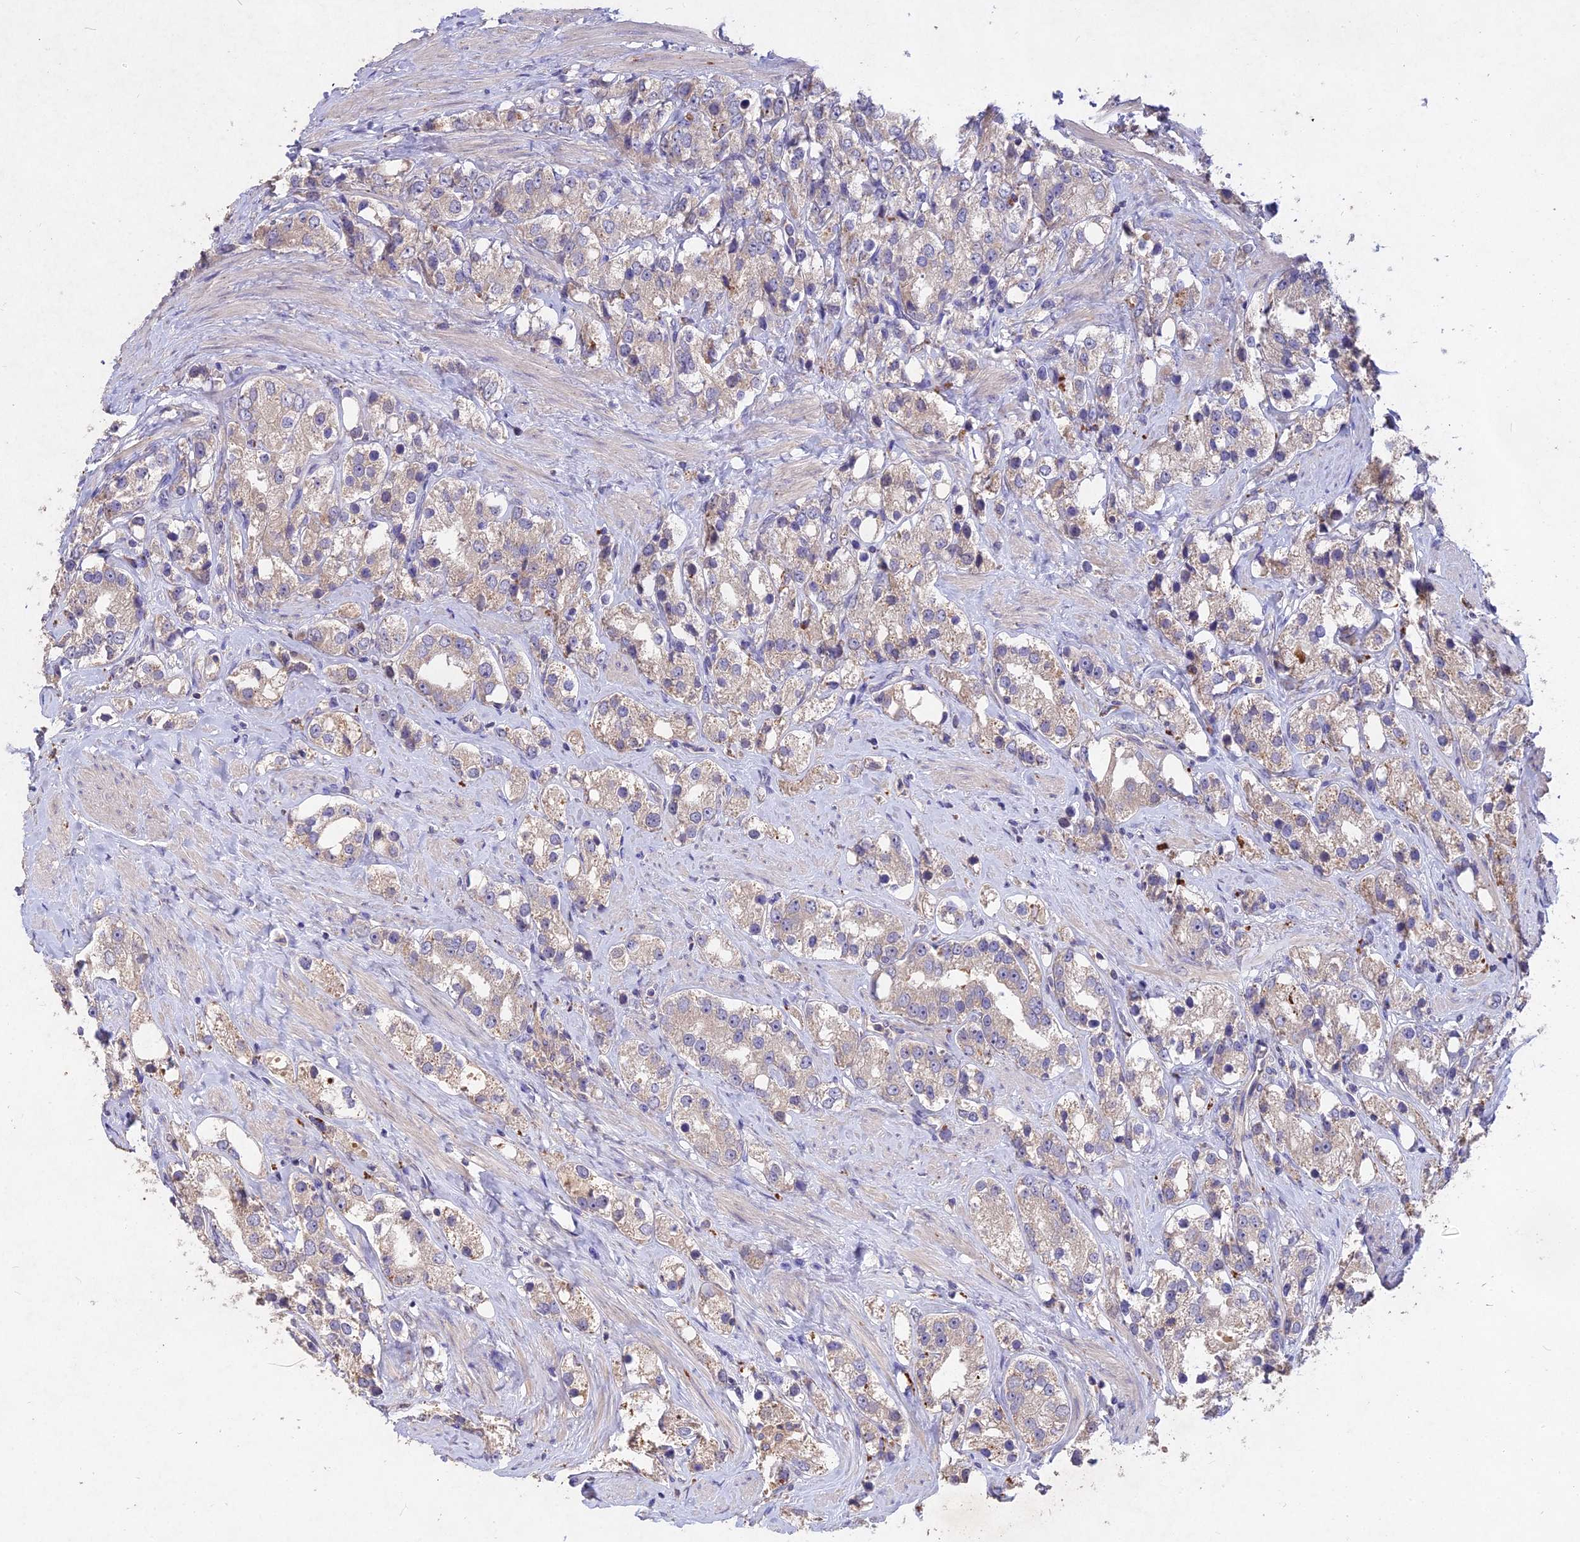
{"staining": {"intensity": "negative", "quantity": "none", "location": "none"}, "tissue": "prostate cancer", "cell_type": "Tumor cells", "image_type": "cancer", "snomed": [{"axis": "morphology", "description": "Adenocarcinoma, NOS"}, {"axis": "topography", "description": "Prostate"}], "caption": "The image exhibits no staining of tumor cells in adenocarcinoma (prostate).", "gene": "SLC26A4", "patient": {"sex": "male", "age": 79}}